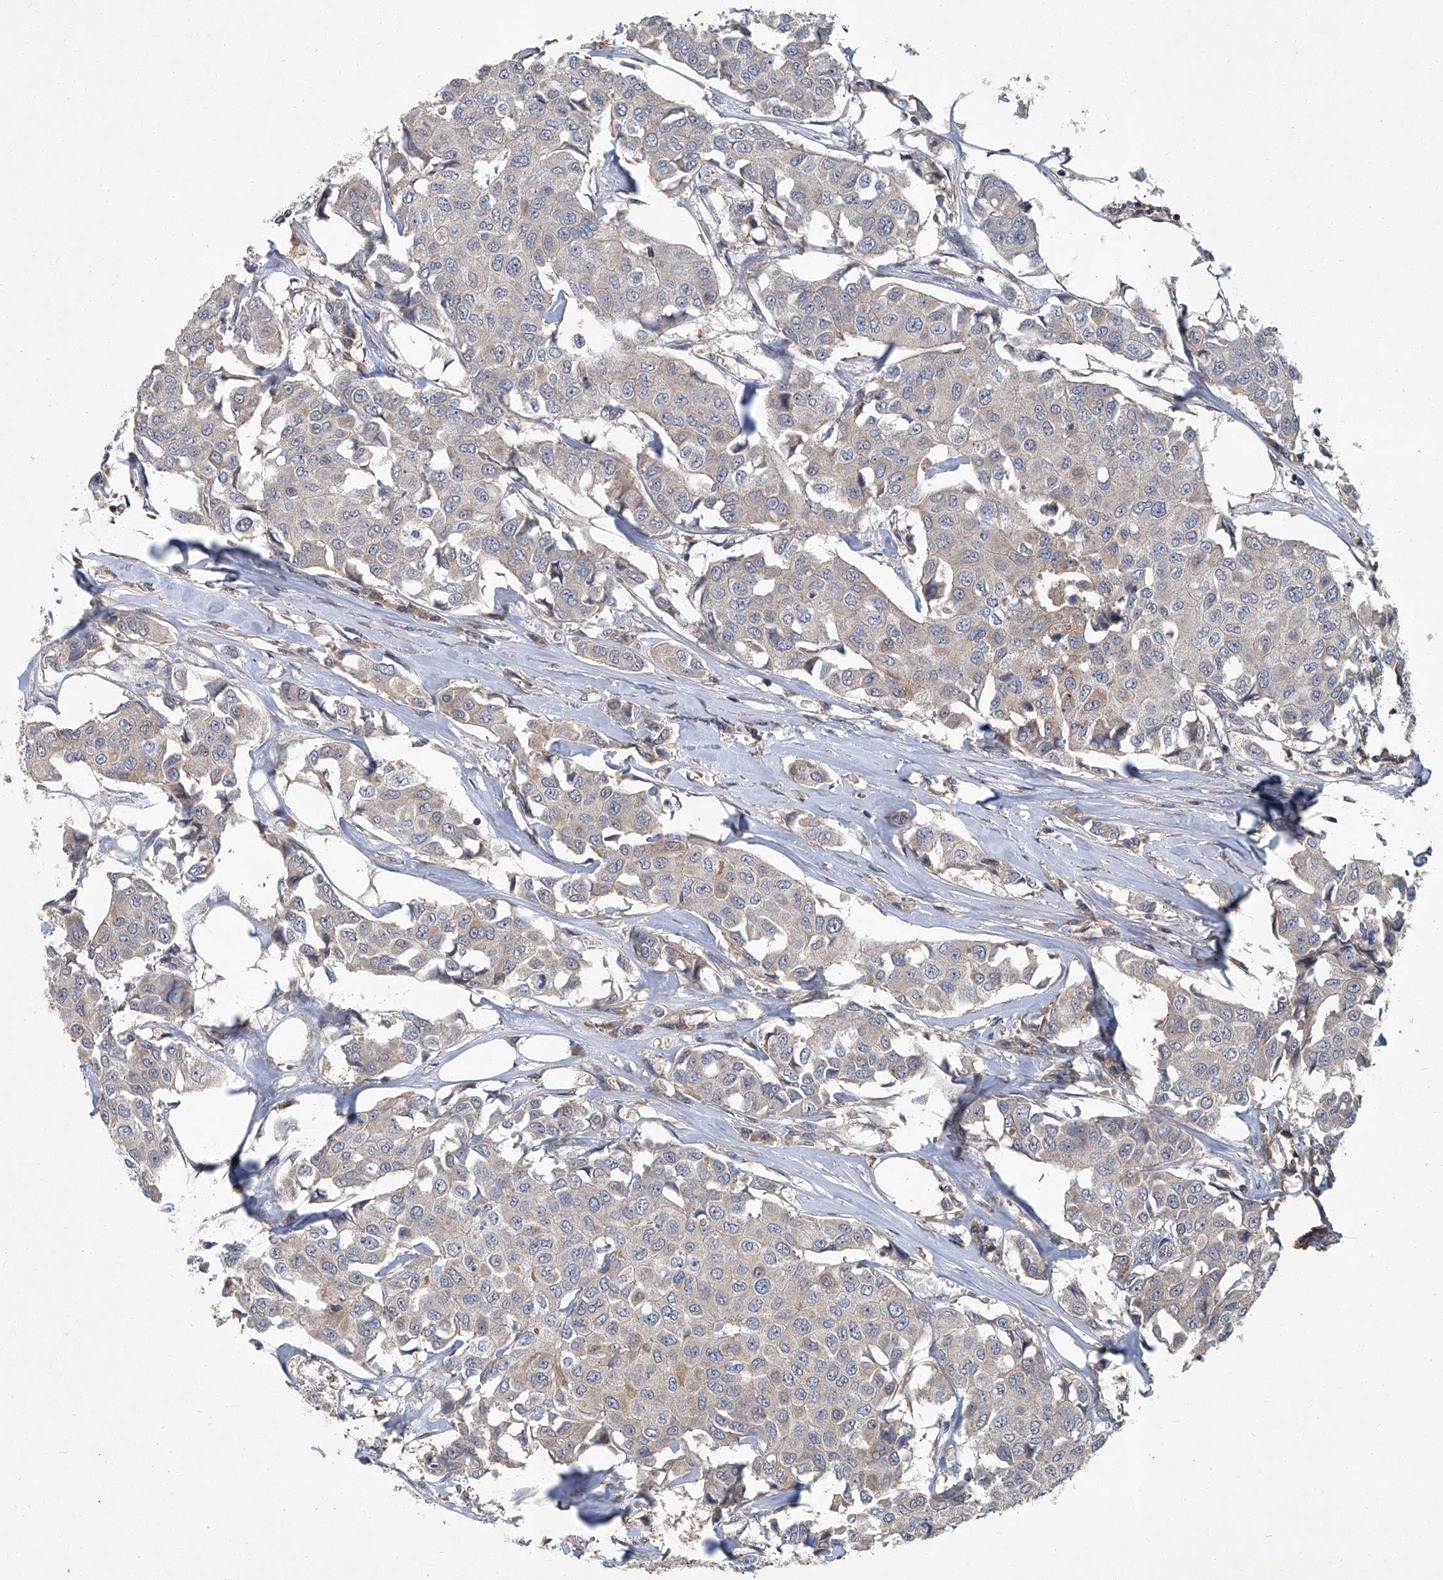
{"staining": {"intensity": "negative", "quantity": "none", "location": "none"}, "tissue": "breast cancer", "cell_type": "Tumor cells", "image_type": "cancer", "snomed": [{"axis": "morphology", "description": "Duct carcinoma"}, {"axis": "topography", "description": "Breast"}], "caption": "IHC histopathology image of neoplastic tissue: breast cancer stained with DAB reveals no significant protein expression in tumor cells.", "gene": "ANKRD34A", "patient": {"sex": "female", "age": 80}}